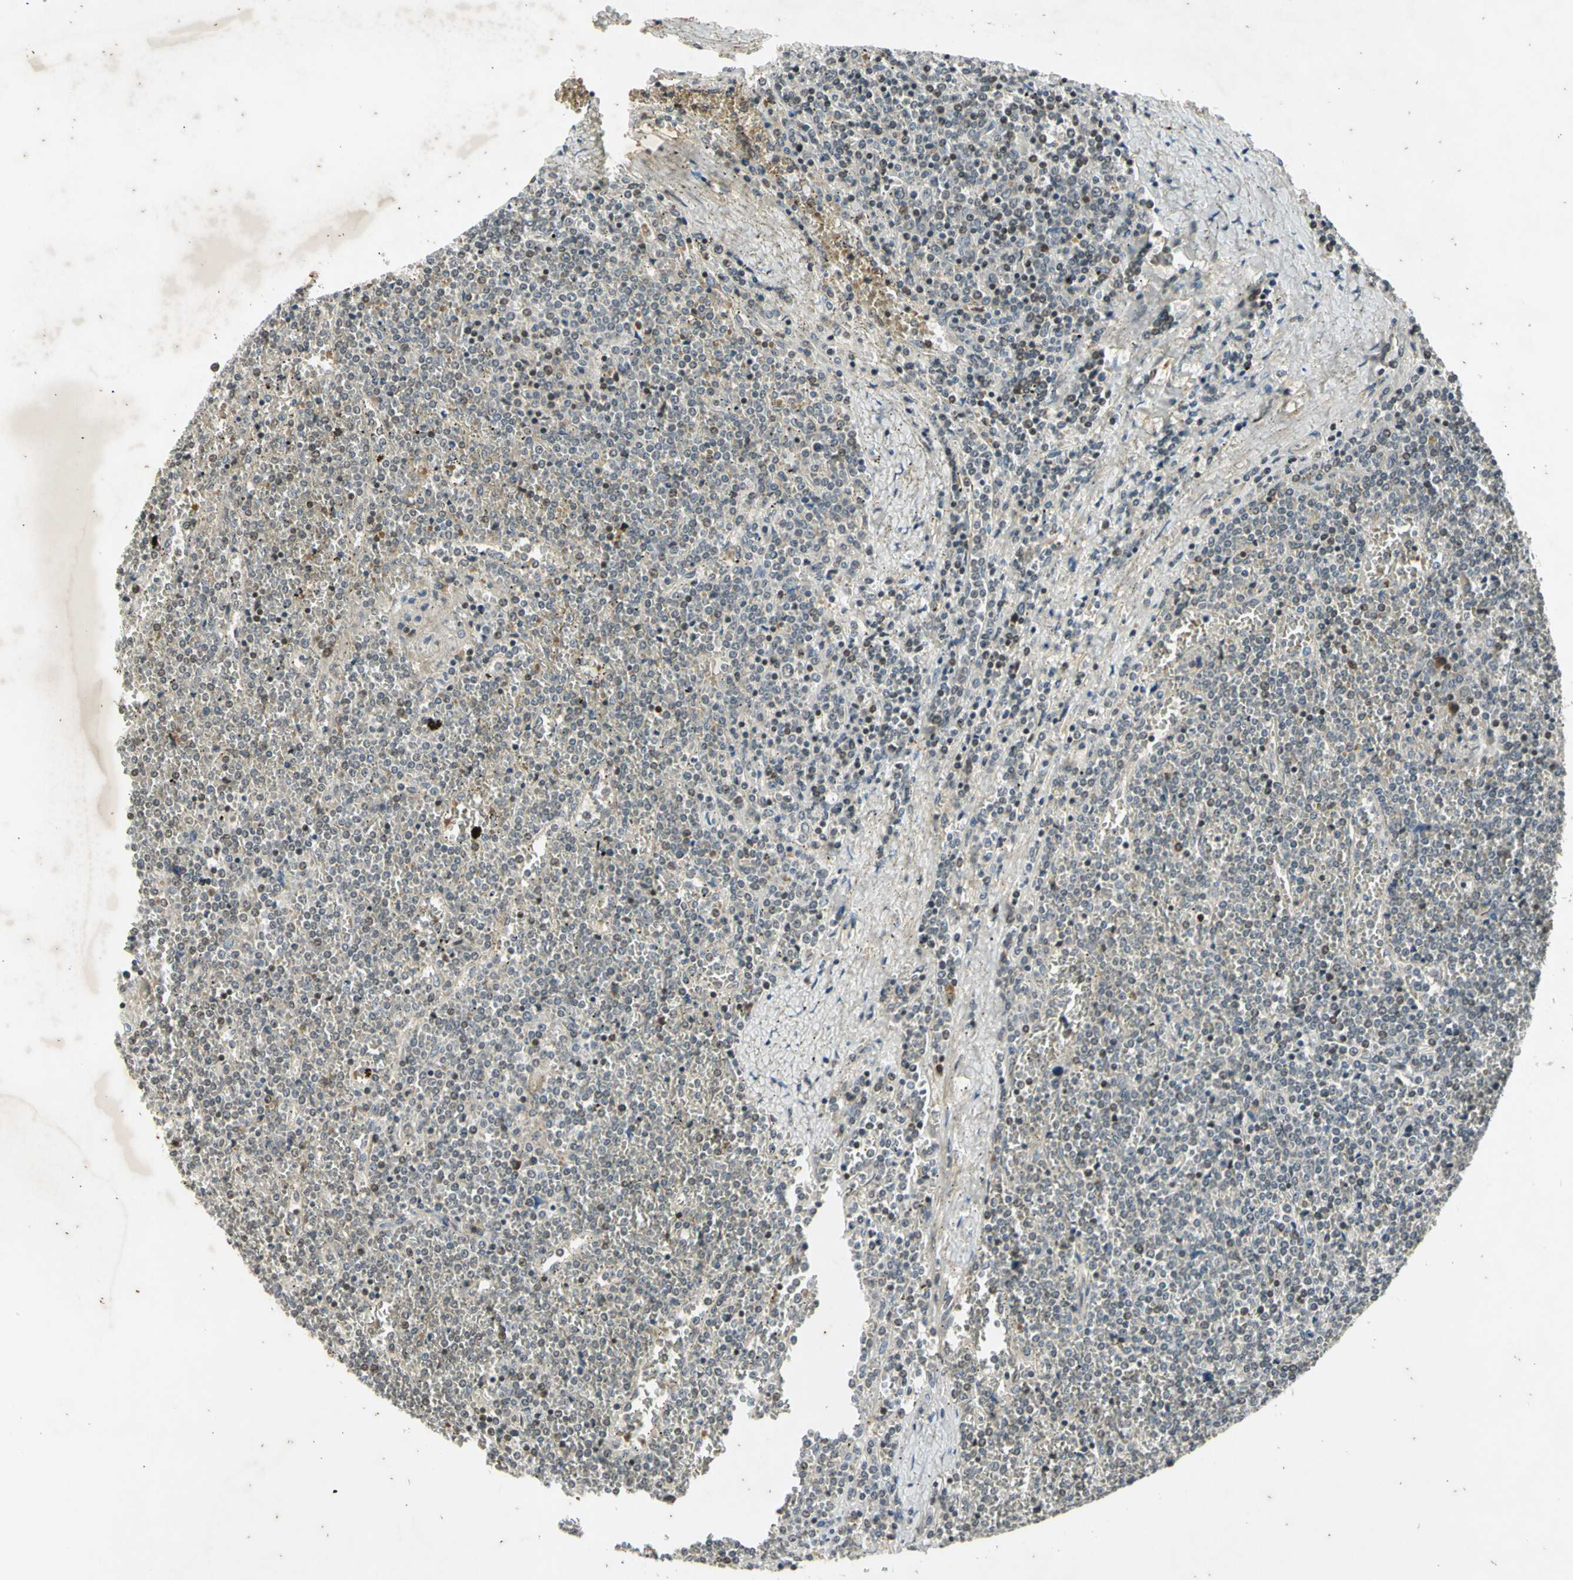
{"staining": {"intensity": "moderate", "quantity": "<25%", "location": "cytoplasmic/membranous,nuclear"}, "tissue": "lymphoma", "cell_type": "Tumor cells", "image_type": "cancer", "snomed": [{"axis": "morphology", "description": "Malignant lymphoma, non-Hodgkin's type, Low grade"}, {"axis": "topography", "description": "Spleen"}], "caption": "Human low-grade malignant lymphoma, non-Hodgkin's type stained for a protein (brown) reveals moderate cytoplasmic/membranous and nuclear positive positivity in approximately <25% of tumor cells.", "gene": "EFNB2", "patient": {"sex": "female", "age": 19}}